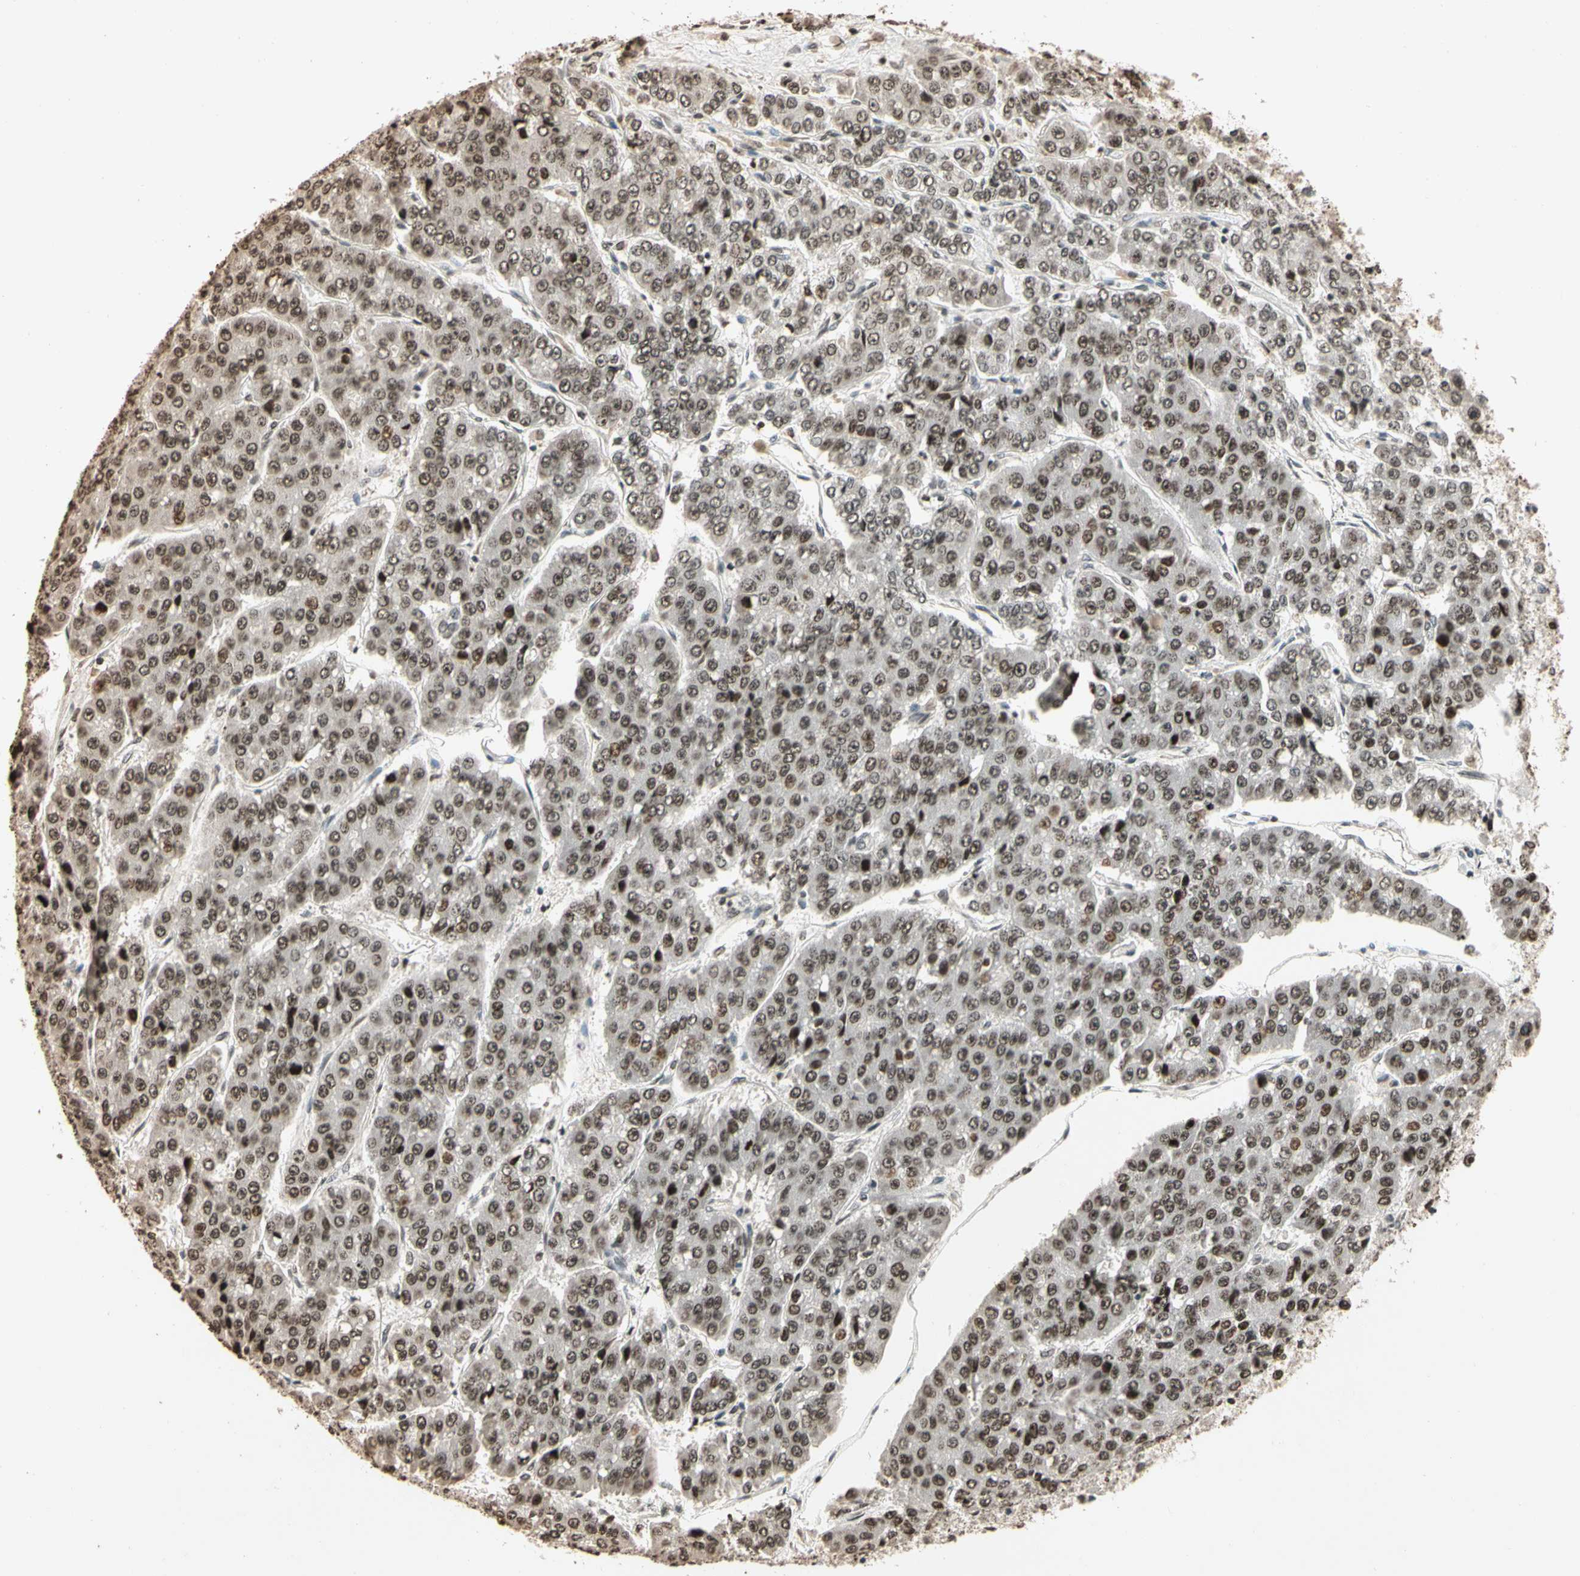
{"staining": {"intensity": "weak", "quantity": "25%-75%", "location": "nuclear"}, "tissue": "pancreatic cancer", "cell_type": "Tumor cells", "image_type": "cancer", "snomed": [{"axis": "morphology", "description": "Adenocarcinoma, NOS"}, {"axis": "topography", "description": "Pancreas"}], "caption": "Protein expression by immunohistochemistry displays weak nuclear staining in about 25%-75% of tumor cells in adenocarcinoma (pancreatic). The protein is shown in brown color, while the nuclei are stained blue.", "gene": "TOP1", "patient": {"sex": "male", "age": 50}}